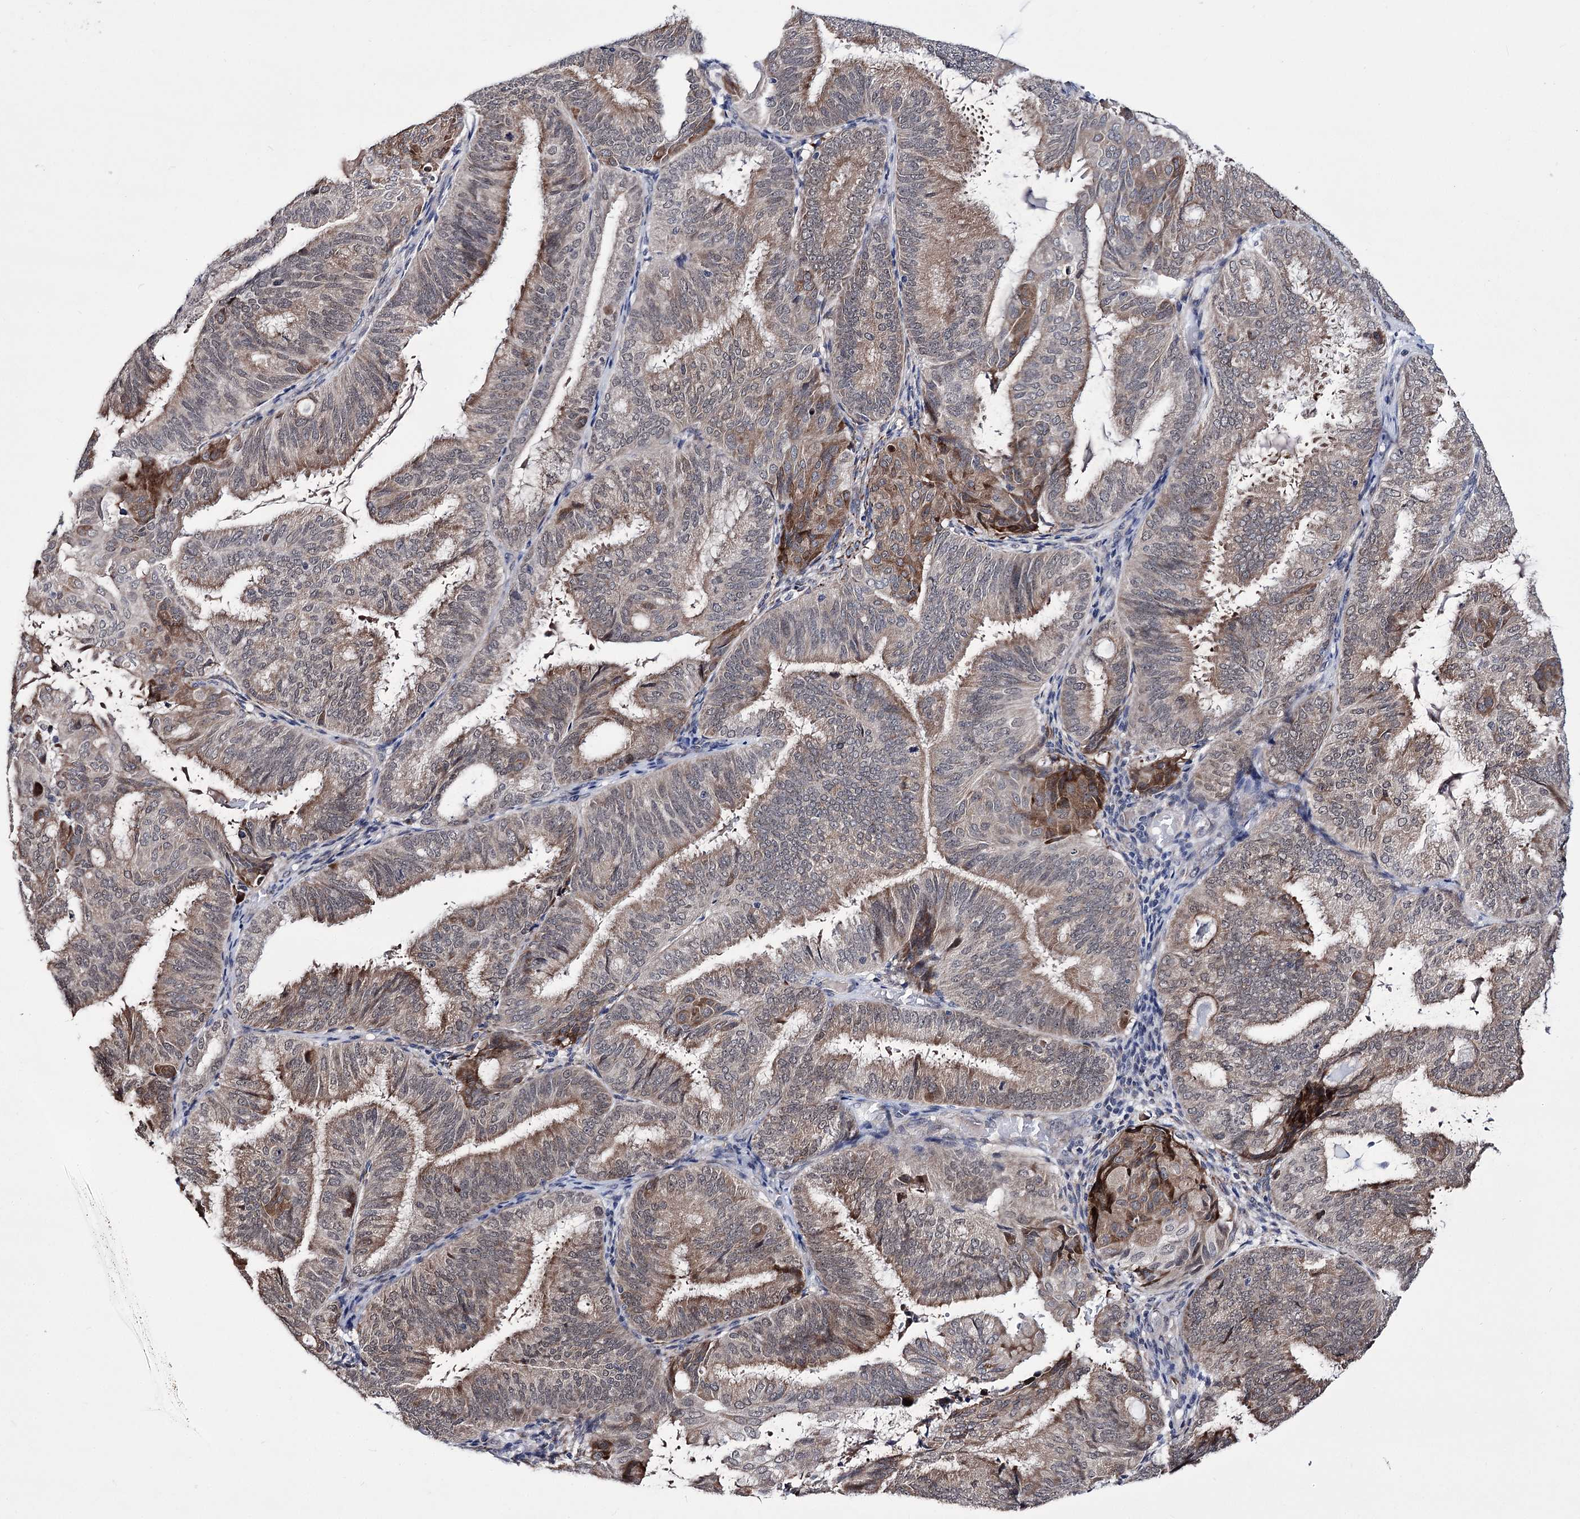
{"staining": {"intensity": "weak", "quantity": "25%-75%", "location": "cytoplasmic/membranous"}, "tissue": "endometrial cancer", "cell_type": "Tumor cells", "image_type": "cancer", "snomed": [{"axis": "morphology", "description": "Adenocarcinoma, NOS"}, {"axis": "topography", "description": "Endometrium"}], "caption": "Immunohistochemistry histopathology image of human endometrial cancer (adenocarcinoma) stained for a protein (brown), which demonstrates low levels of weak cytoplasmic/membranous expression in approximately 25%-75% of tumor cells.", "gene": "PPRC1", "patient": {"sex": "female", "age": 49}}